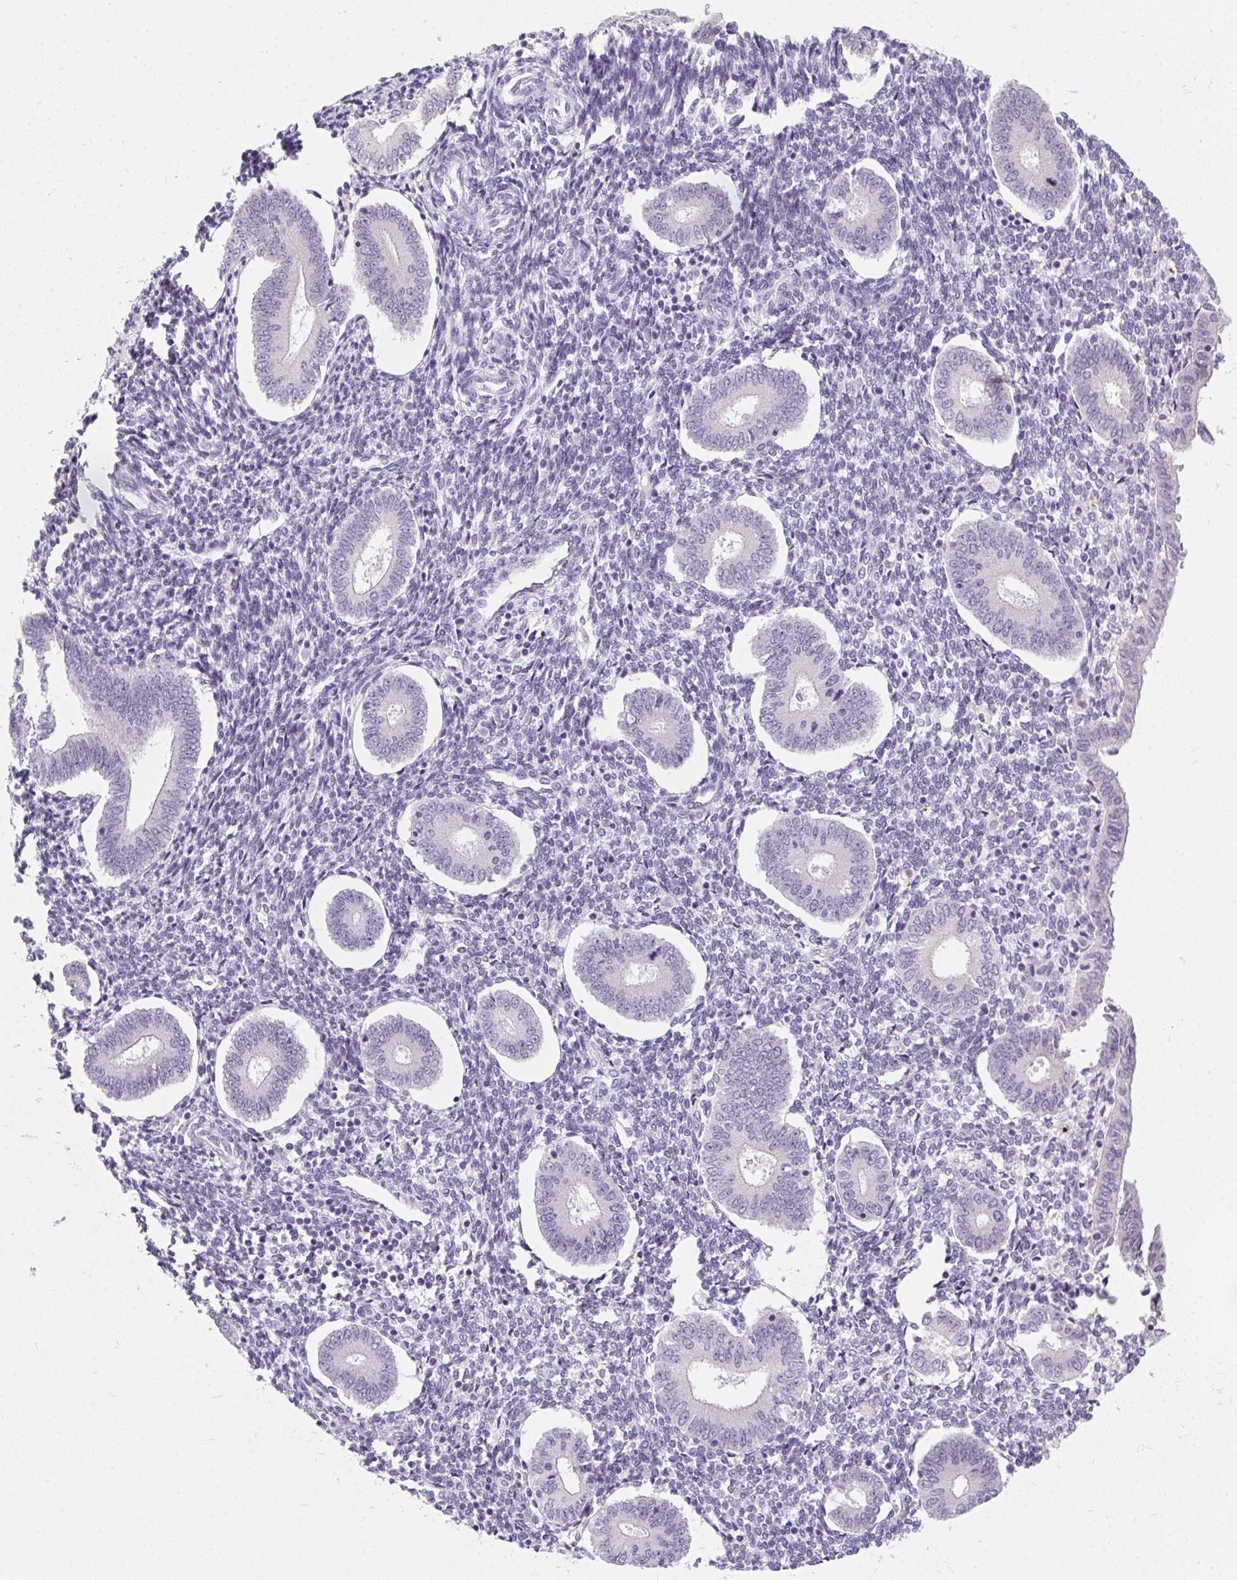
{"staining": {"intensity": "negative", "quantity": "none", "location": "none"}, "tissue": "endometrium", "cell_type": "Cells in endometrial stroma", "image_type": "normal", "snomed": [{"axis": "morphology", "description": "Normal tissue, NOS"}, {"axis": "topography", "description": "Endometrium"}], "caption": "Immunohistochemistry (IHC) micrograph of unremarkable endometrium: human endometrium stained with DAB (3,3'-diaminobenzidine) demonstrates no significant protein expression in cells in endometrial stroma.", "gene": "POPDC2", "patient": {"sex": "female", "age": 40}}